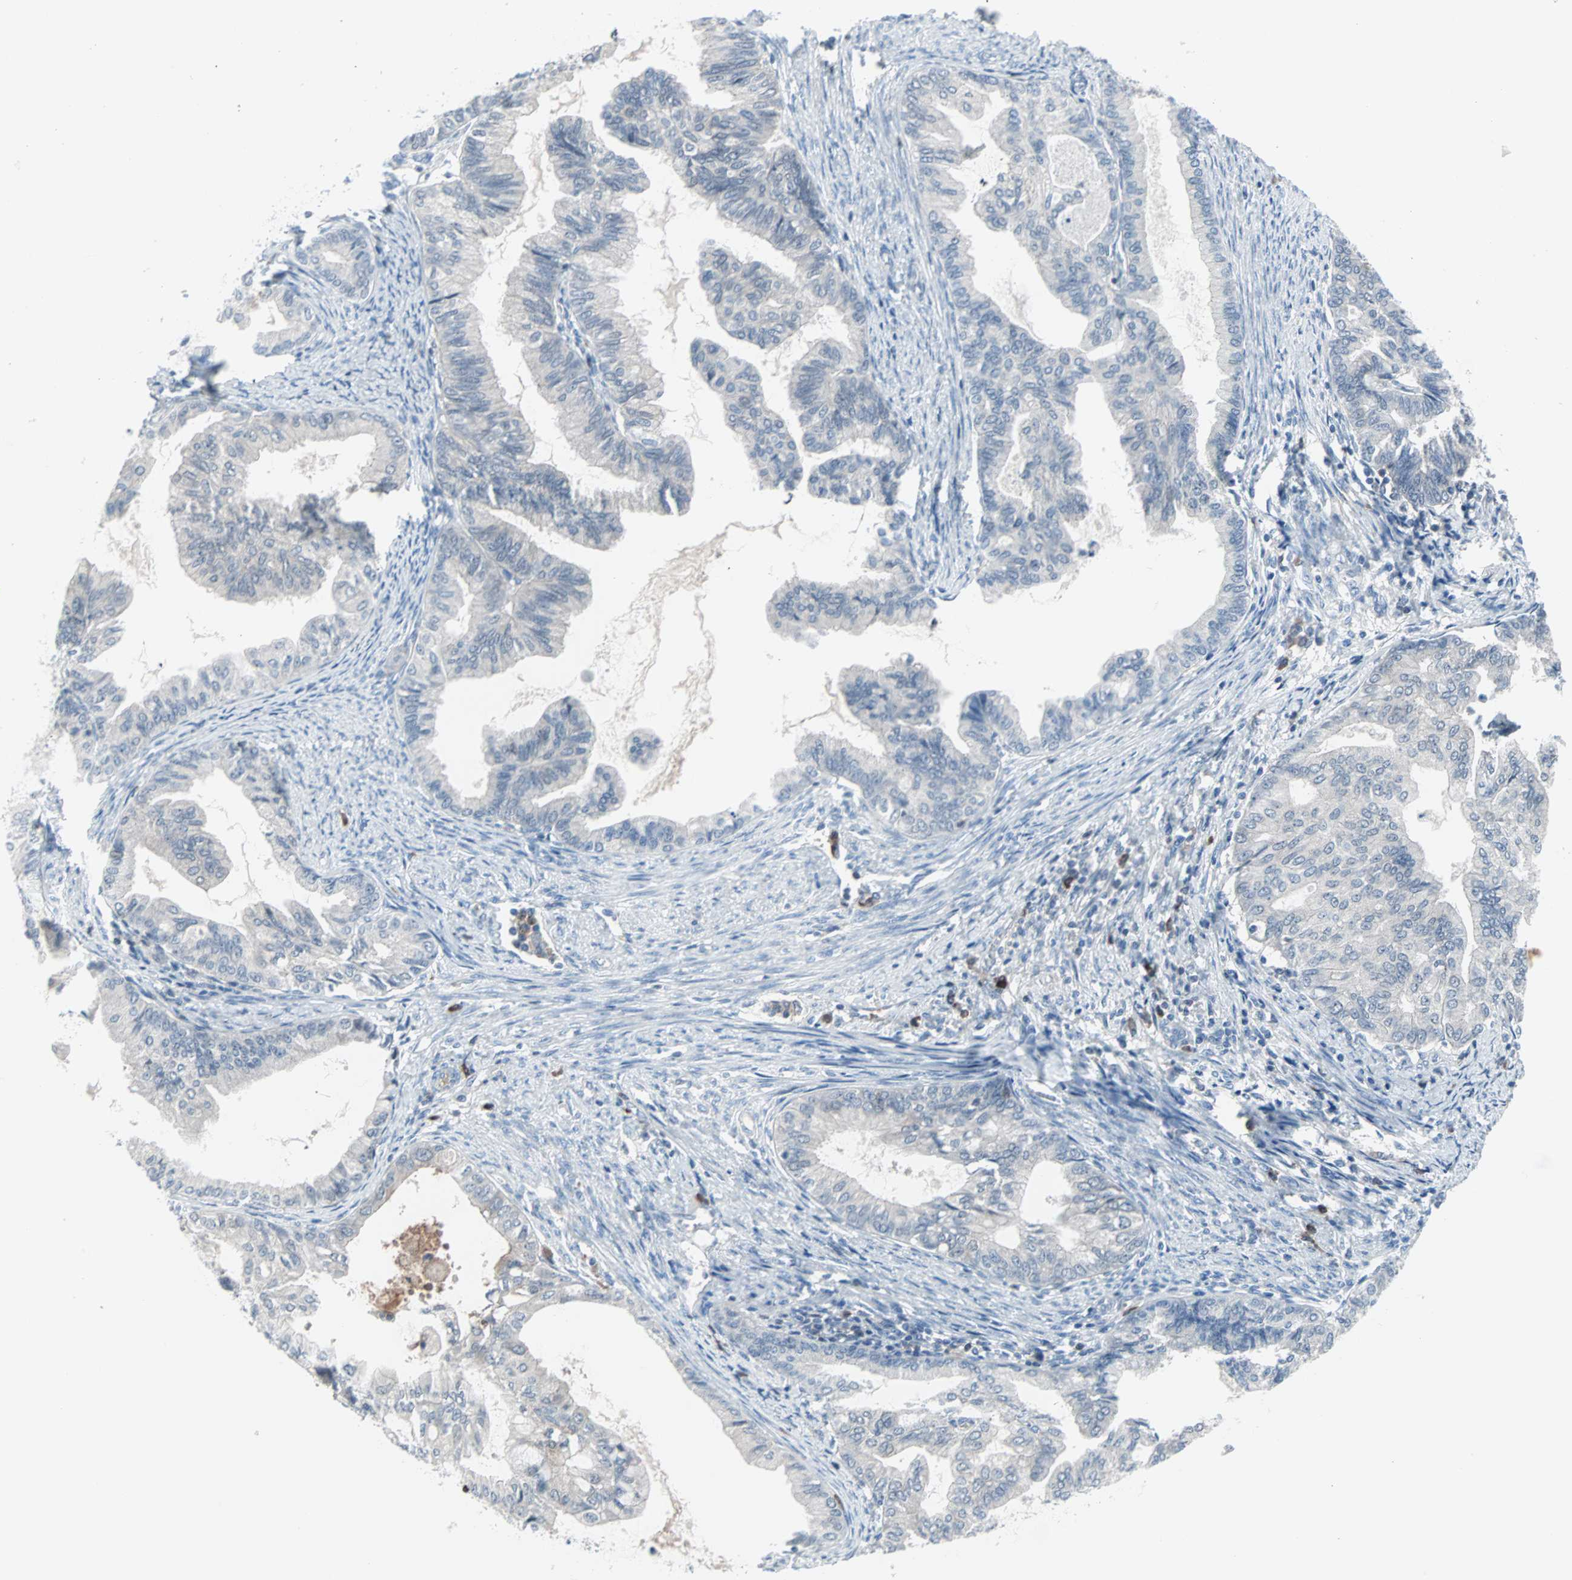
{"staining": {"intensity": "negative", "quantity": "none", "location": "none"}, "tissue": "endometrial cancer", "cell_type": "Tumor cells", "image_type": "cancer", "snomed": [{"axis": "morphology", "description": "Adenocarcinoma, NOS"}, {"axis": "topography", "description": "Endometrium"}], "caption": "IHC of human endometrial cancer (adenocarcinoma) demonstrates no expression in tumor cells.", "gene": "CASP3", "patient": {"sex": "female", "age": 86}}